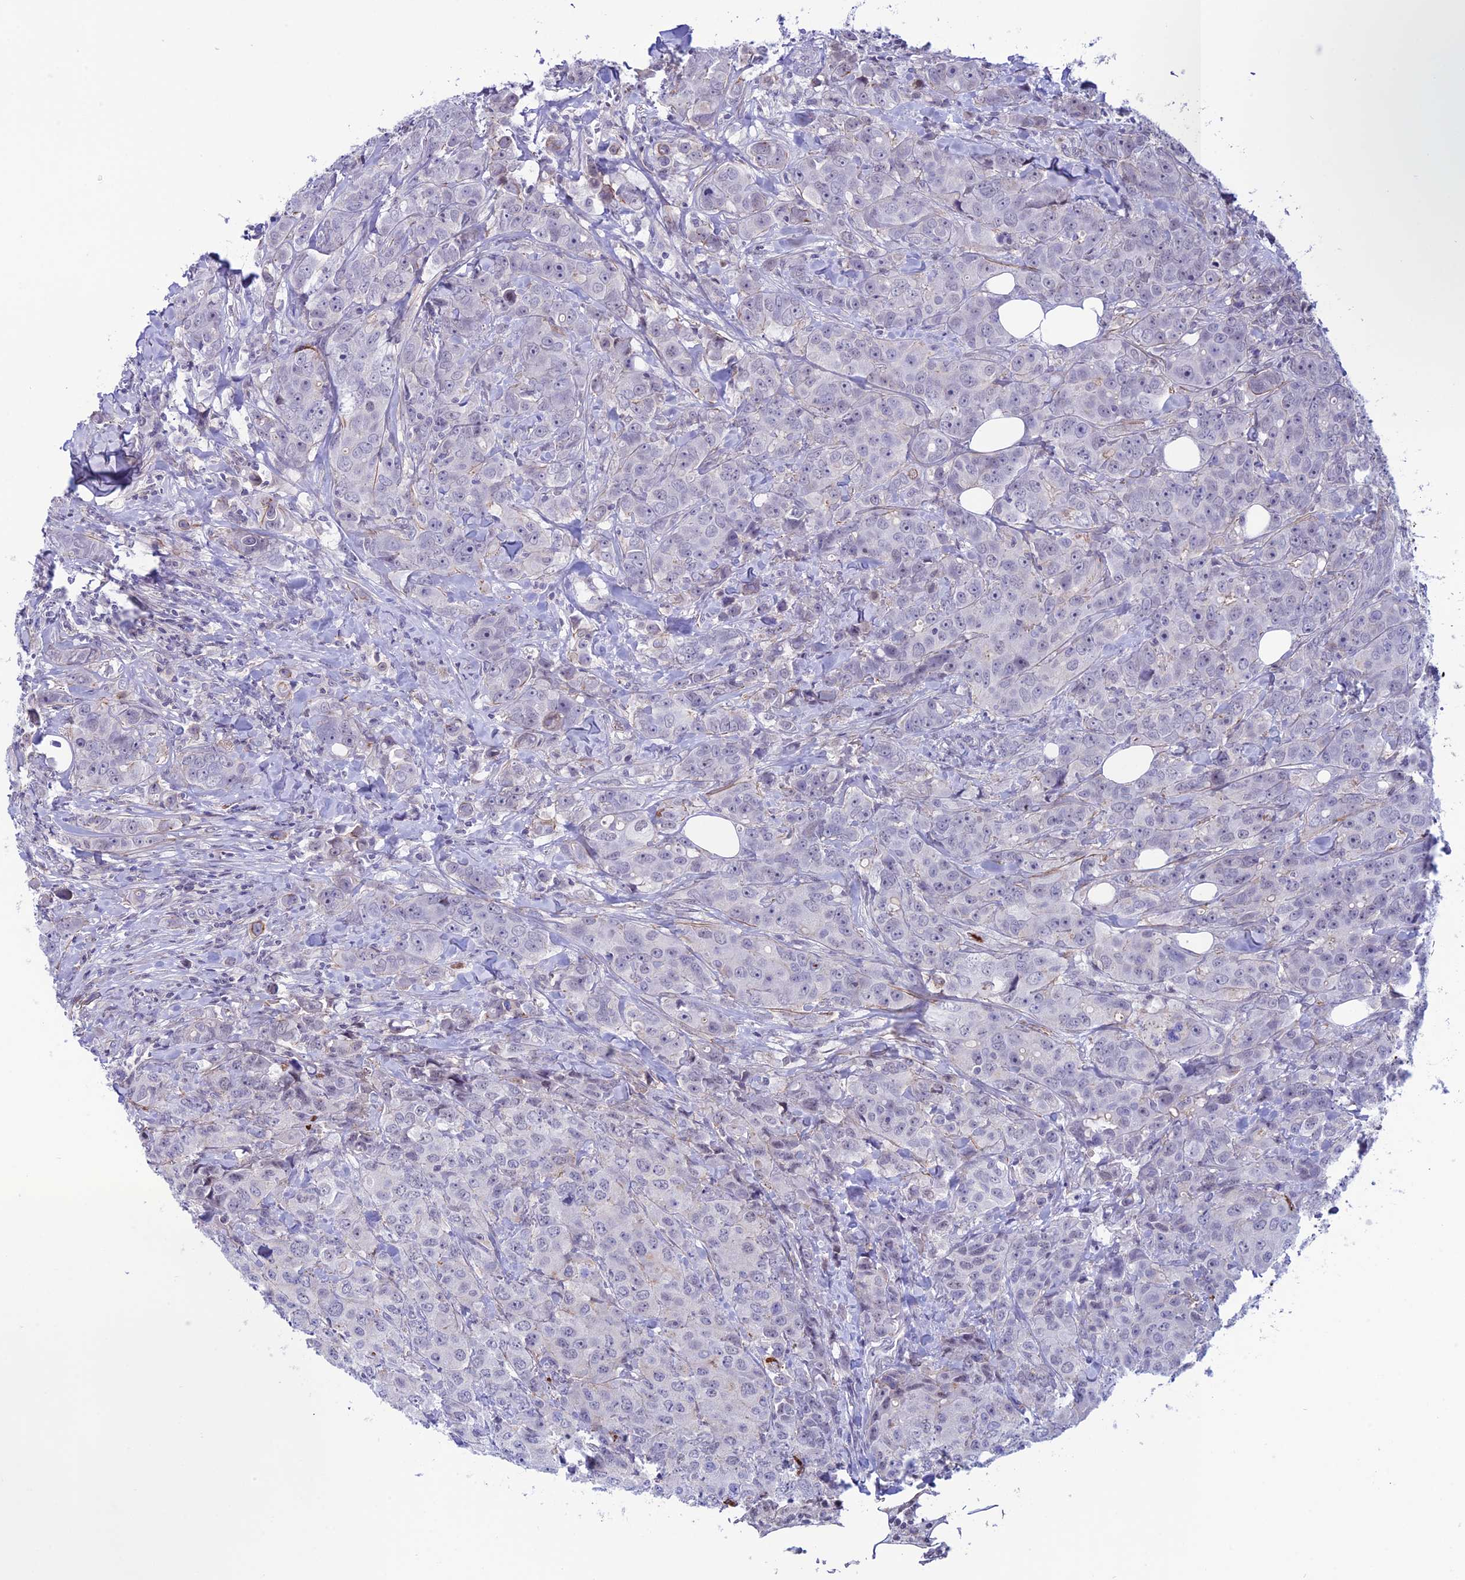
{"staining": {"intensity": "negative", "quantity": "none", "location": "none"}, "tissue": "breast cancer", "cell_type": "Tumor cells", "image_type": "cancer", "snomed": [{"axis": "morphology", "description": "Duct carcinoma"}, {"axis": "topography", "description": "Breast"}], "caption": "There is no significant positivity in tumor cells of infiltrating ductal carcinoma (breast). (DAB IHC visualized using brightfield microscopy, high magnification).", "gene": "COL6A6", "patient": {"sex": "female", "age": 43}}